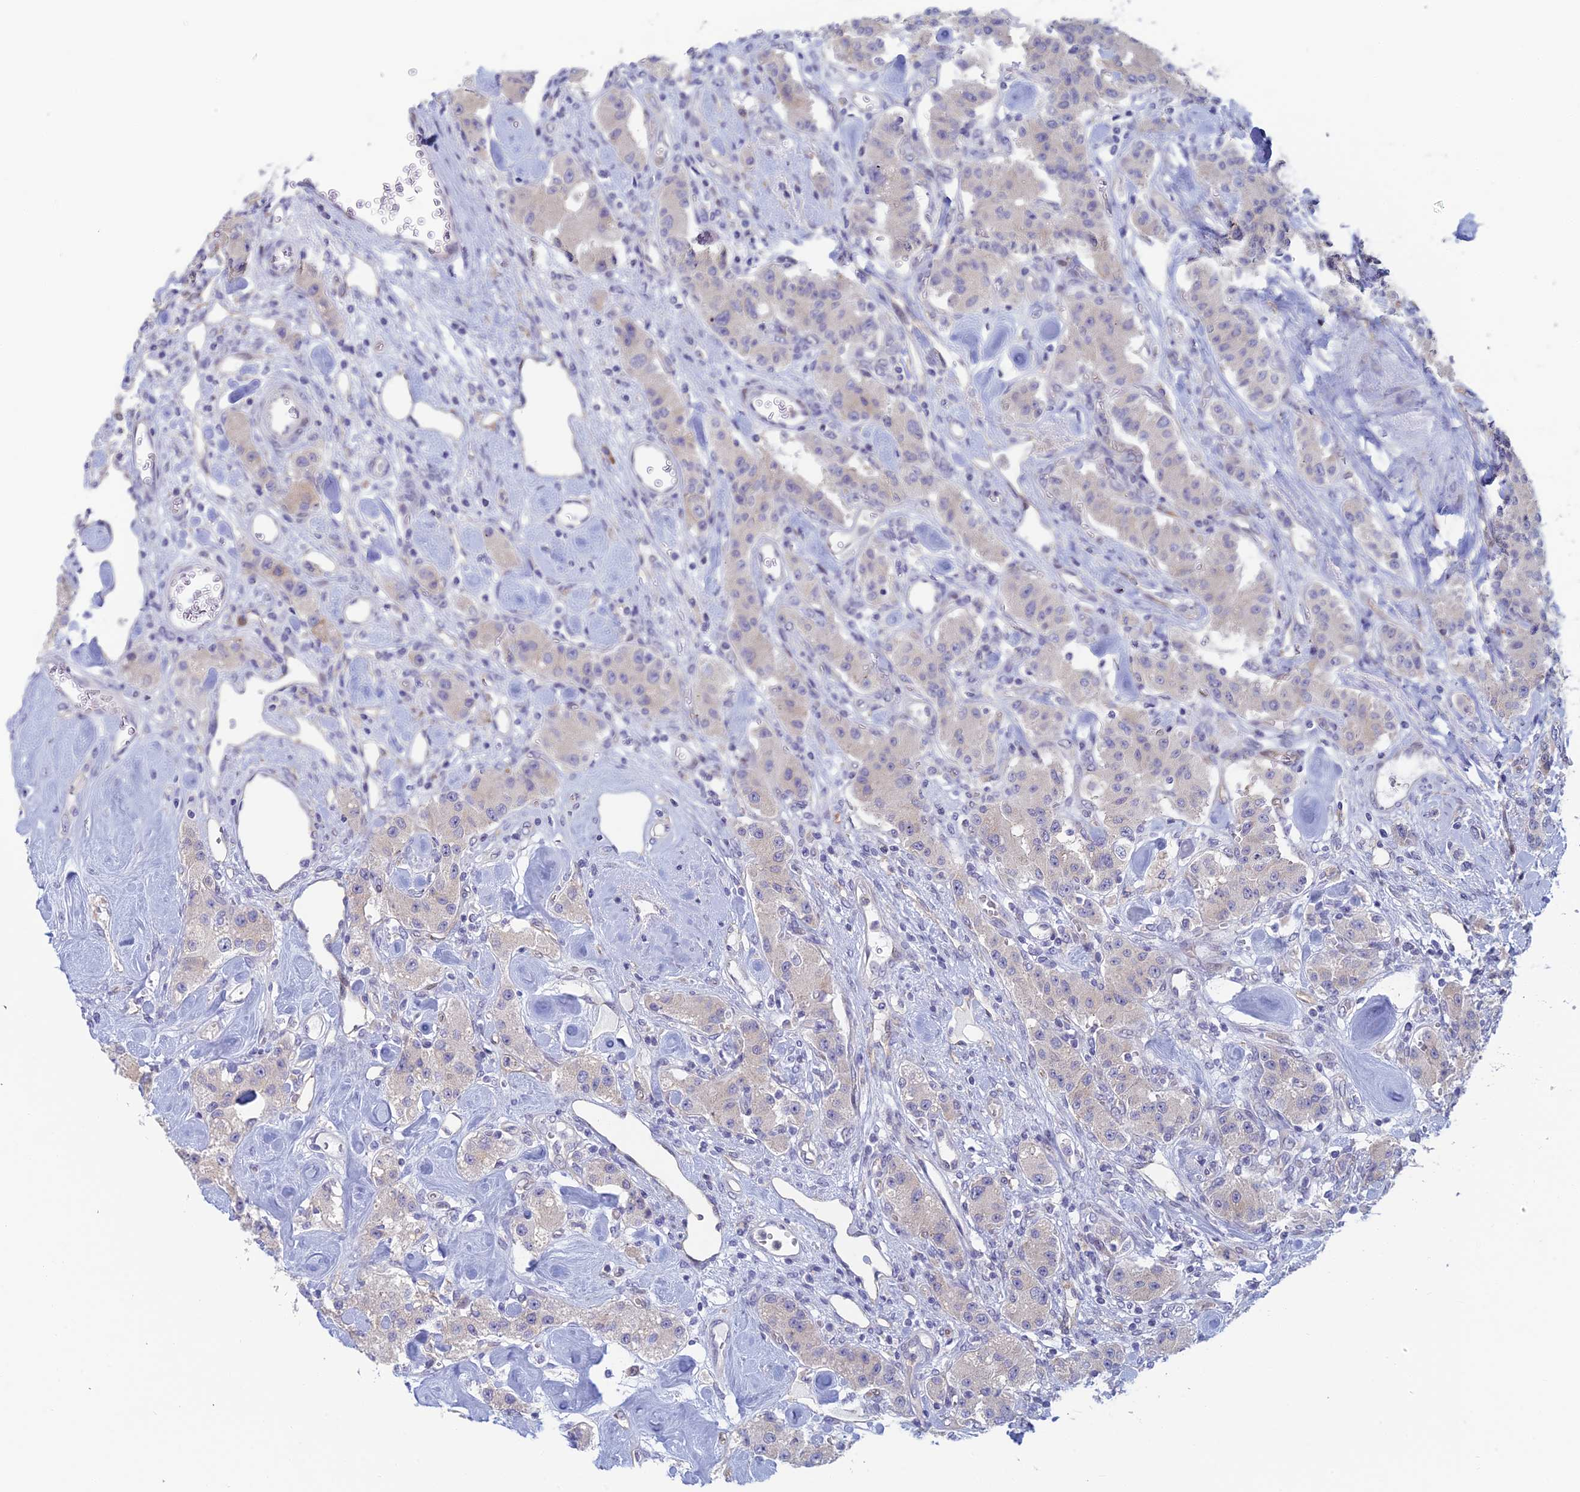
{"staining": {"intensity": "negative", "quantity": "none", "location": "none"}, "tissue": "carcinoid", "cell_type": "Tumor cells", "image_type": "cancer", "snomed": [{"axis": "morphology", "description": "Carcinoid, malignant, NOS"}, {"axis": "topography", "description": "Pancreas"}], "caption": "Immunohistochemistry photomicrograph of neoplastic tissue: human carcinoid stained with DAB reveals no significant protein staining in tumor cells.", "gene": "PPP1R26", "patient": {"sex": "male", "age": 41}}